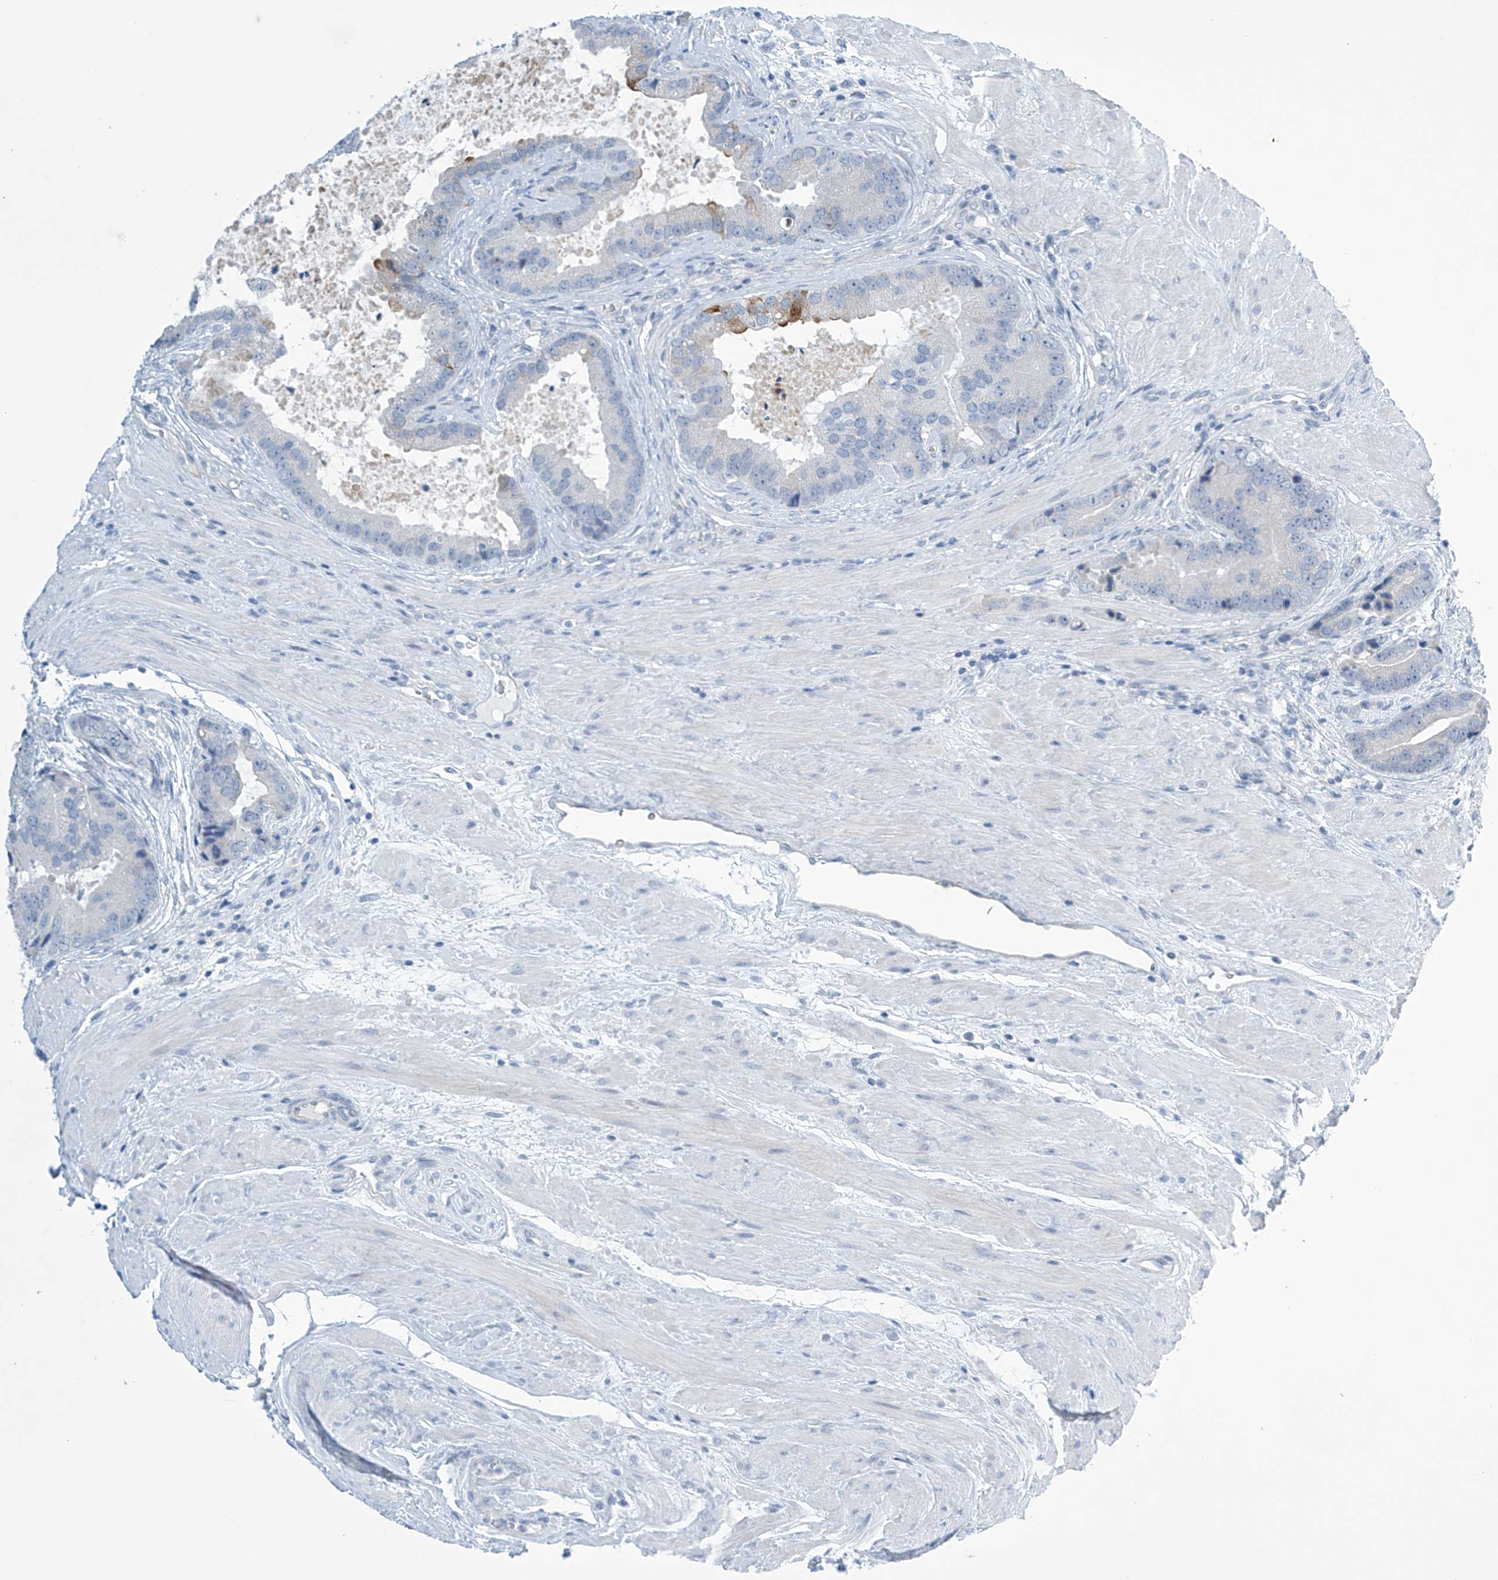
{"staining": {"intensity": "negative", "quantity": "none", "location": "none"}, "tissue": "prostate cancer", "cell_type": "Tumor cells", "image_type": "cancer", "snomed": [{"axis": "morphology", "description": "Adenocarcinoma, High grade"}, {"axis": "topography", "description": "Prostate"}], "caption": "Micrograph shows no protein positivity in tumor cells of high-grade adenocarcinoma (prostate) tissue. (Stains: DAB (3,3'-diaminobenzidine) immunohistochemistry (IHC) with hematoxylin counter stain, Microscopy: brightfield microscopy at high magnification).", "gene": "SLC35A5", "patient": {"sex": "male", "age": 70}}